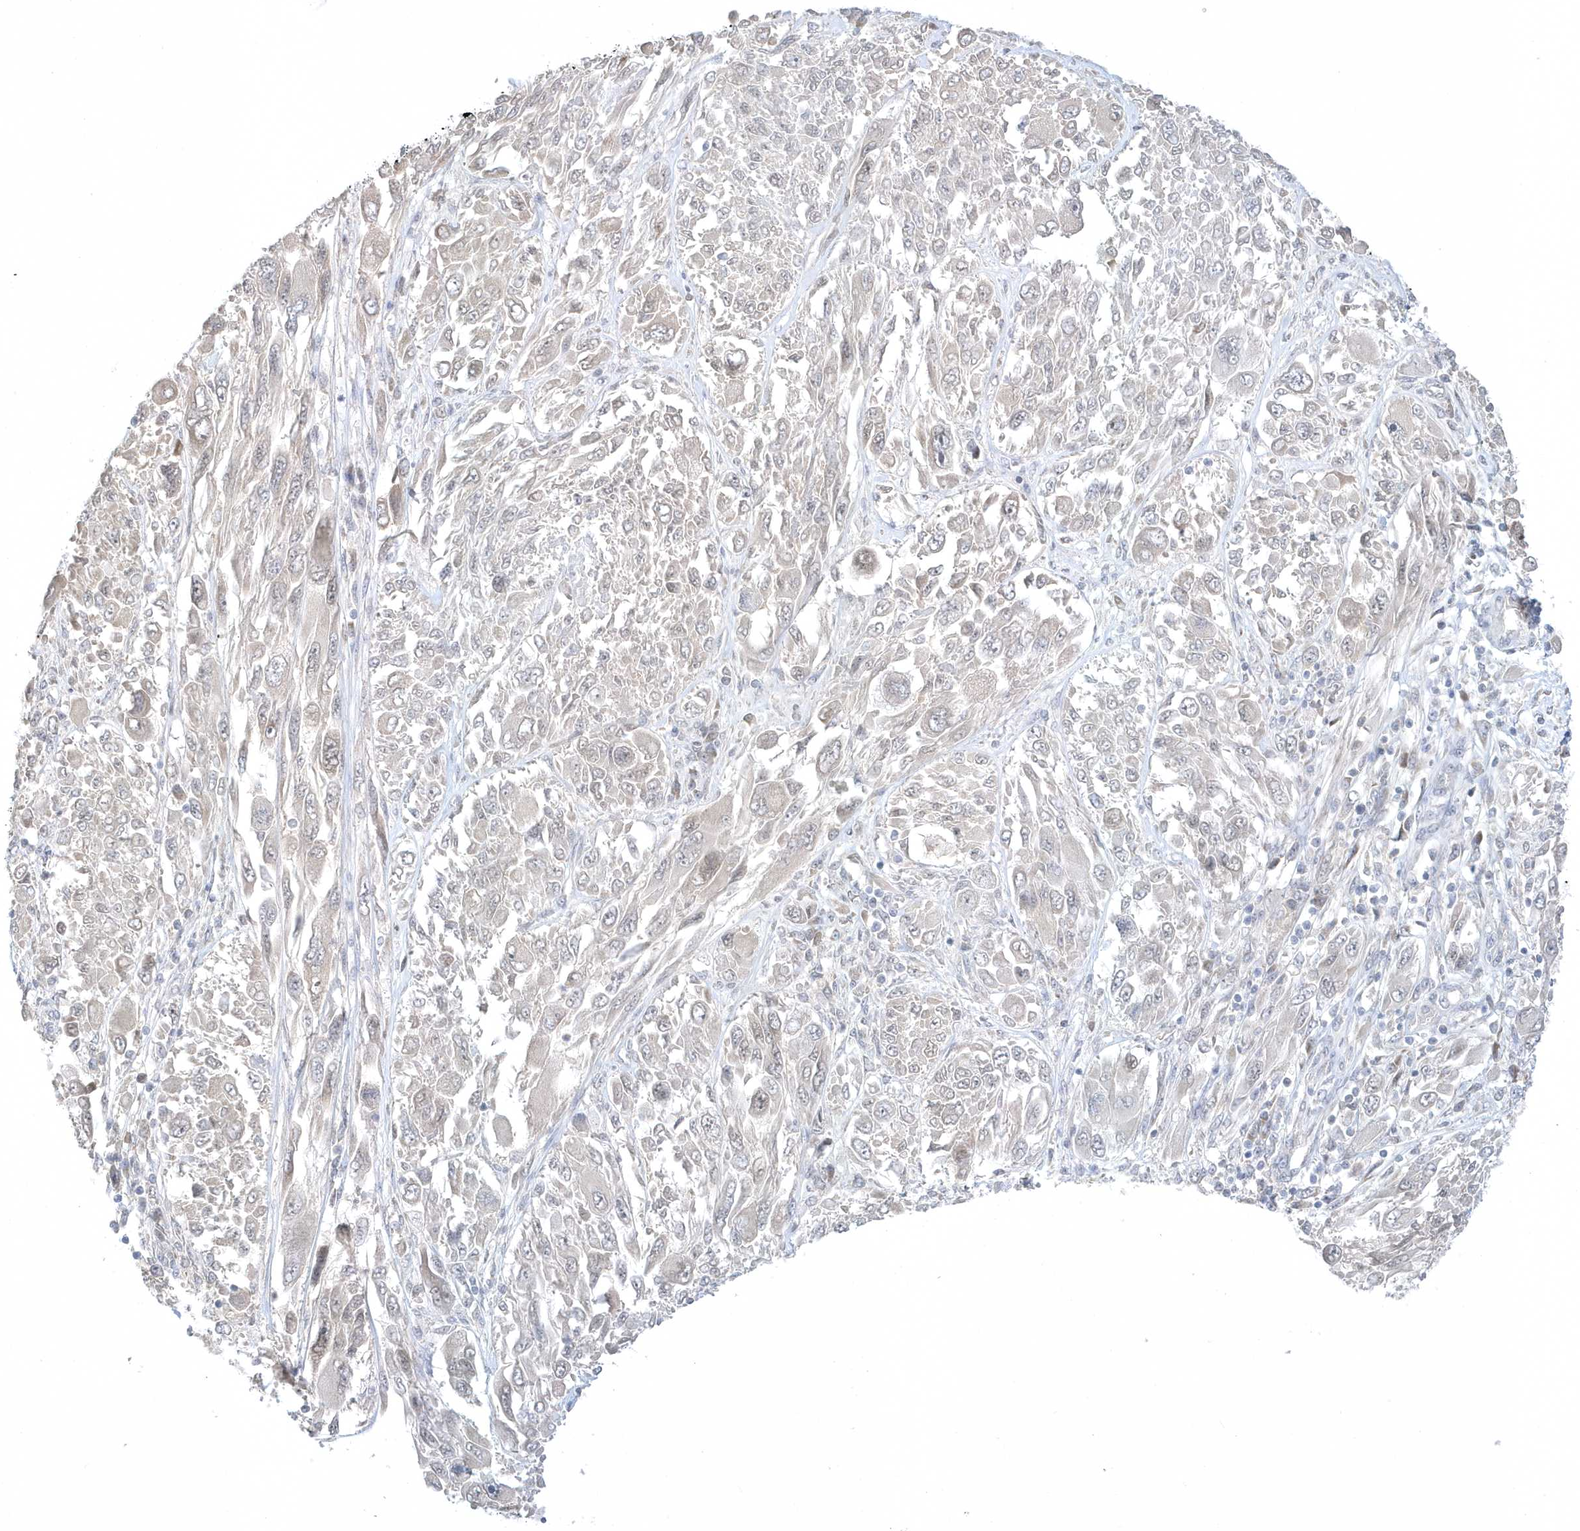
{"staining": {"intensity": "negative", "quantity": "none", "location": "none"}, "tissue": "melanoma", "cell_type": "Tumor cells", "image_type": "cancer", "snomed": [{"axis": "morphology", "description": "Malignant melanoma, NOS"}, {"axis": "topography", "description": "Skin"}], "caption": "DAB (3,3'-diaminobenzidine) immunohistochemical staining of human melanoma displays no significant positivity in tumor cells.", "gene": "ZC3H12D", "patient": {"sex": "female", "age": 91}}